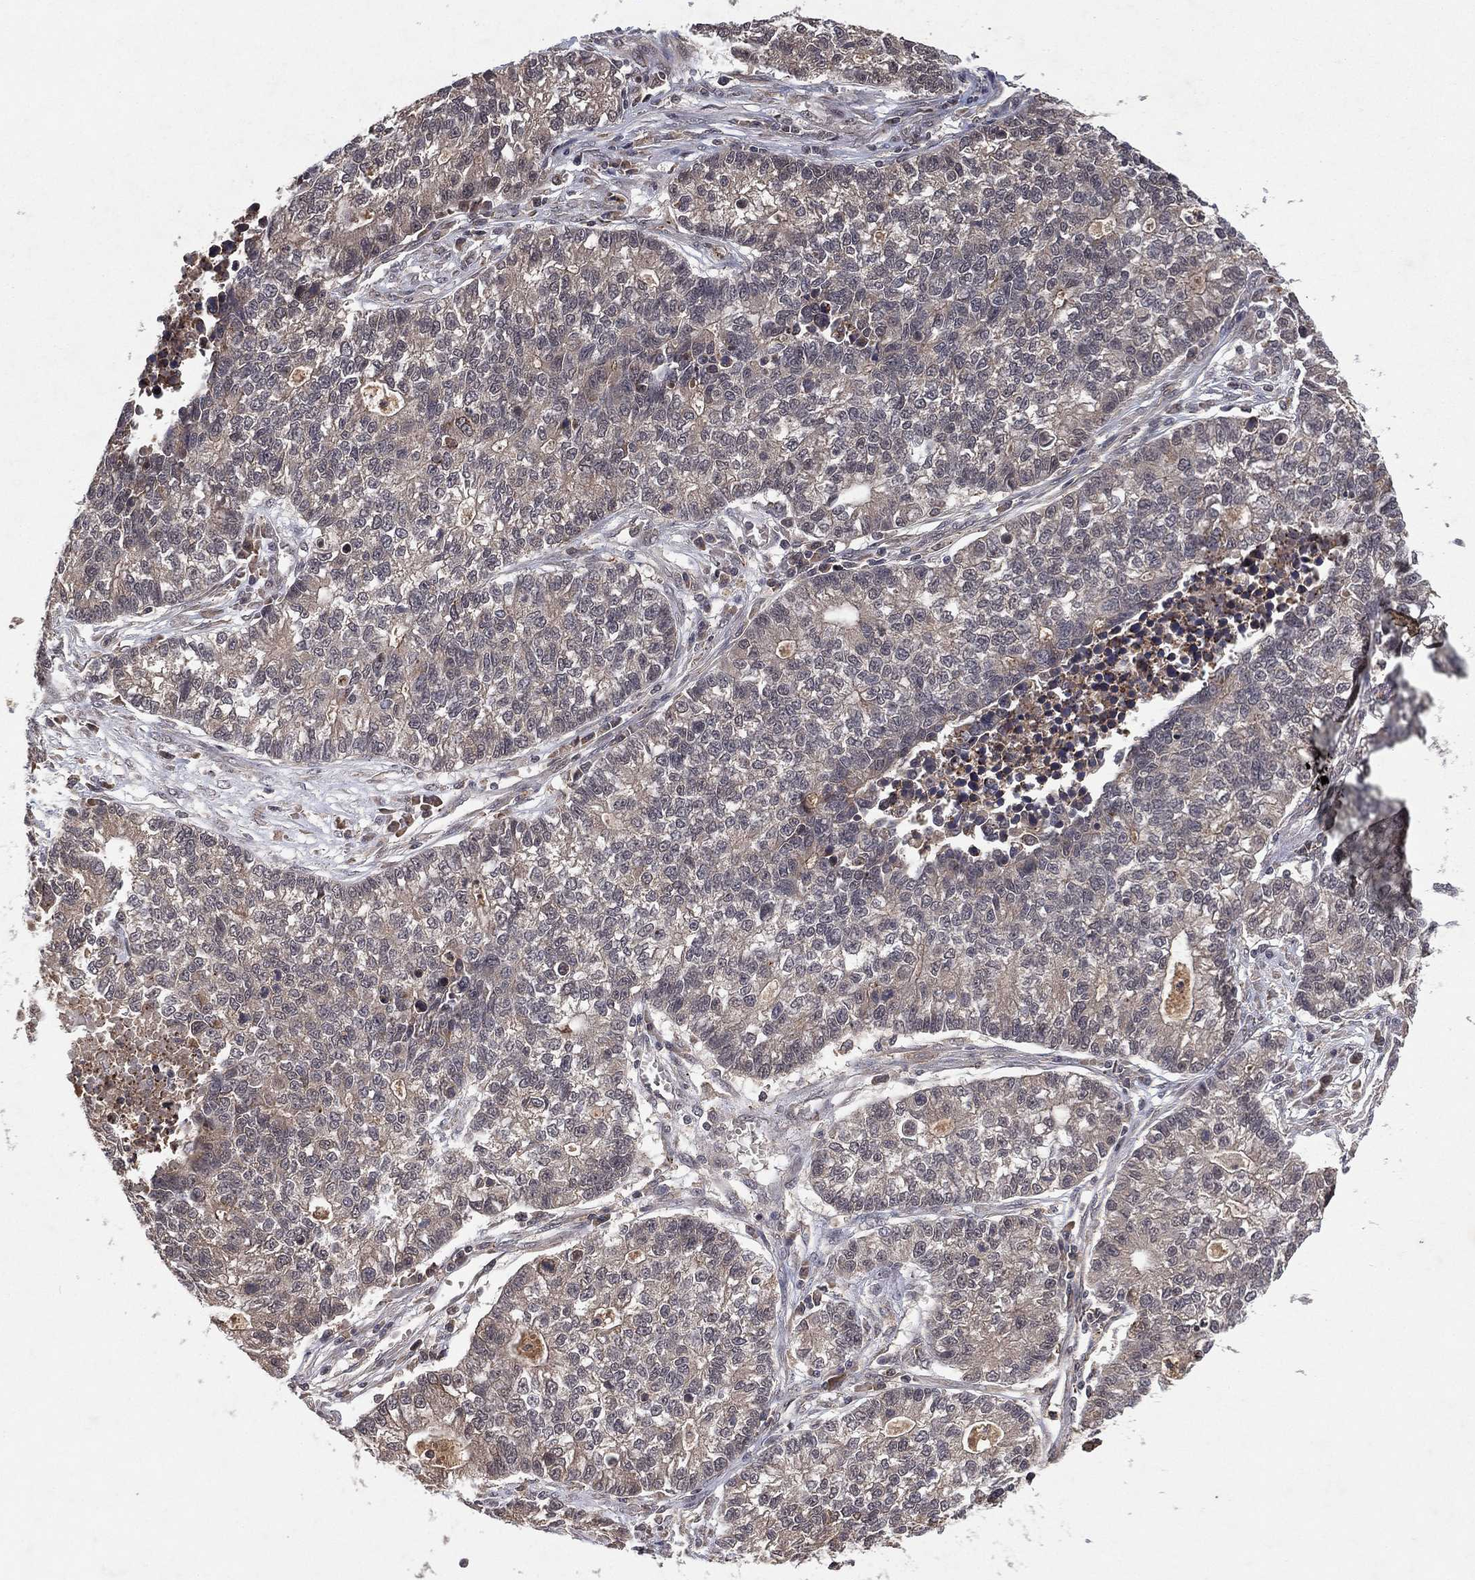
{"staining": {"intensity": "negative", "quantity": "none", "location": "none"}, "tissue": "lung cancer", "cell_type": "Tumor cells", "image_type": "cancer", "snomed": [{"axis": "morphology", "description": "Adenocarcinoma, NOS"}, {"axis": "topography", "description": "Lung"}], "caption": "Tumor cells are negative for brown protein staining in lung cancer. (IHC, brightfield microscopy, high magnification).", "gene": "ATG4B", "patient": {"sex": "male", "age": 57}}